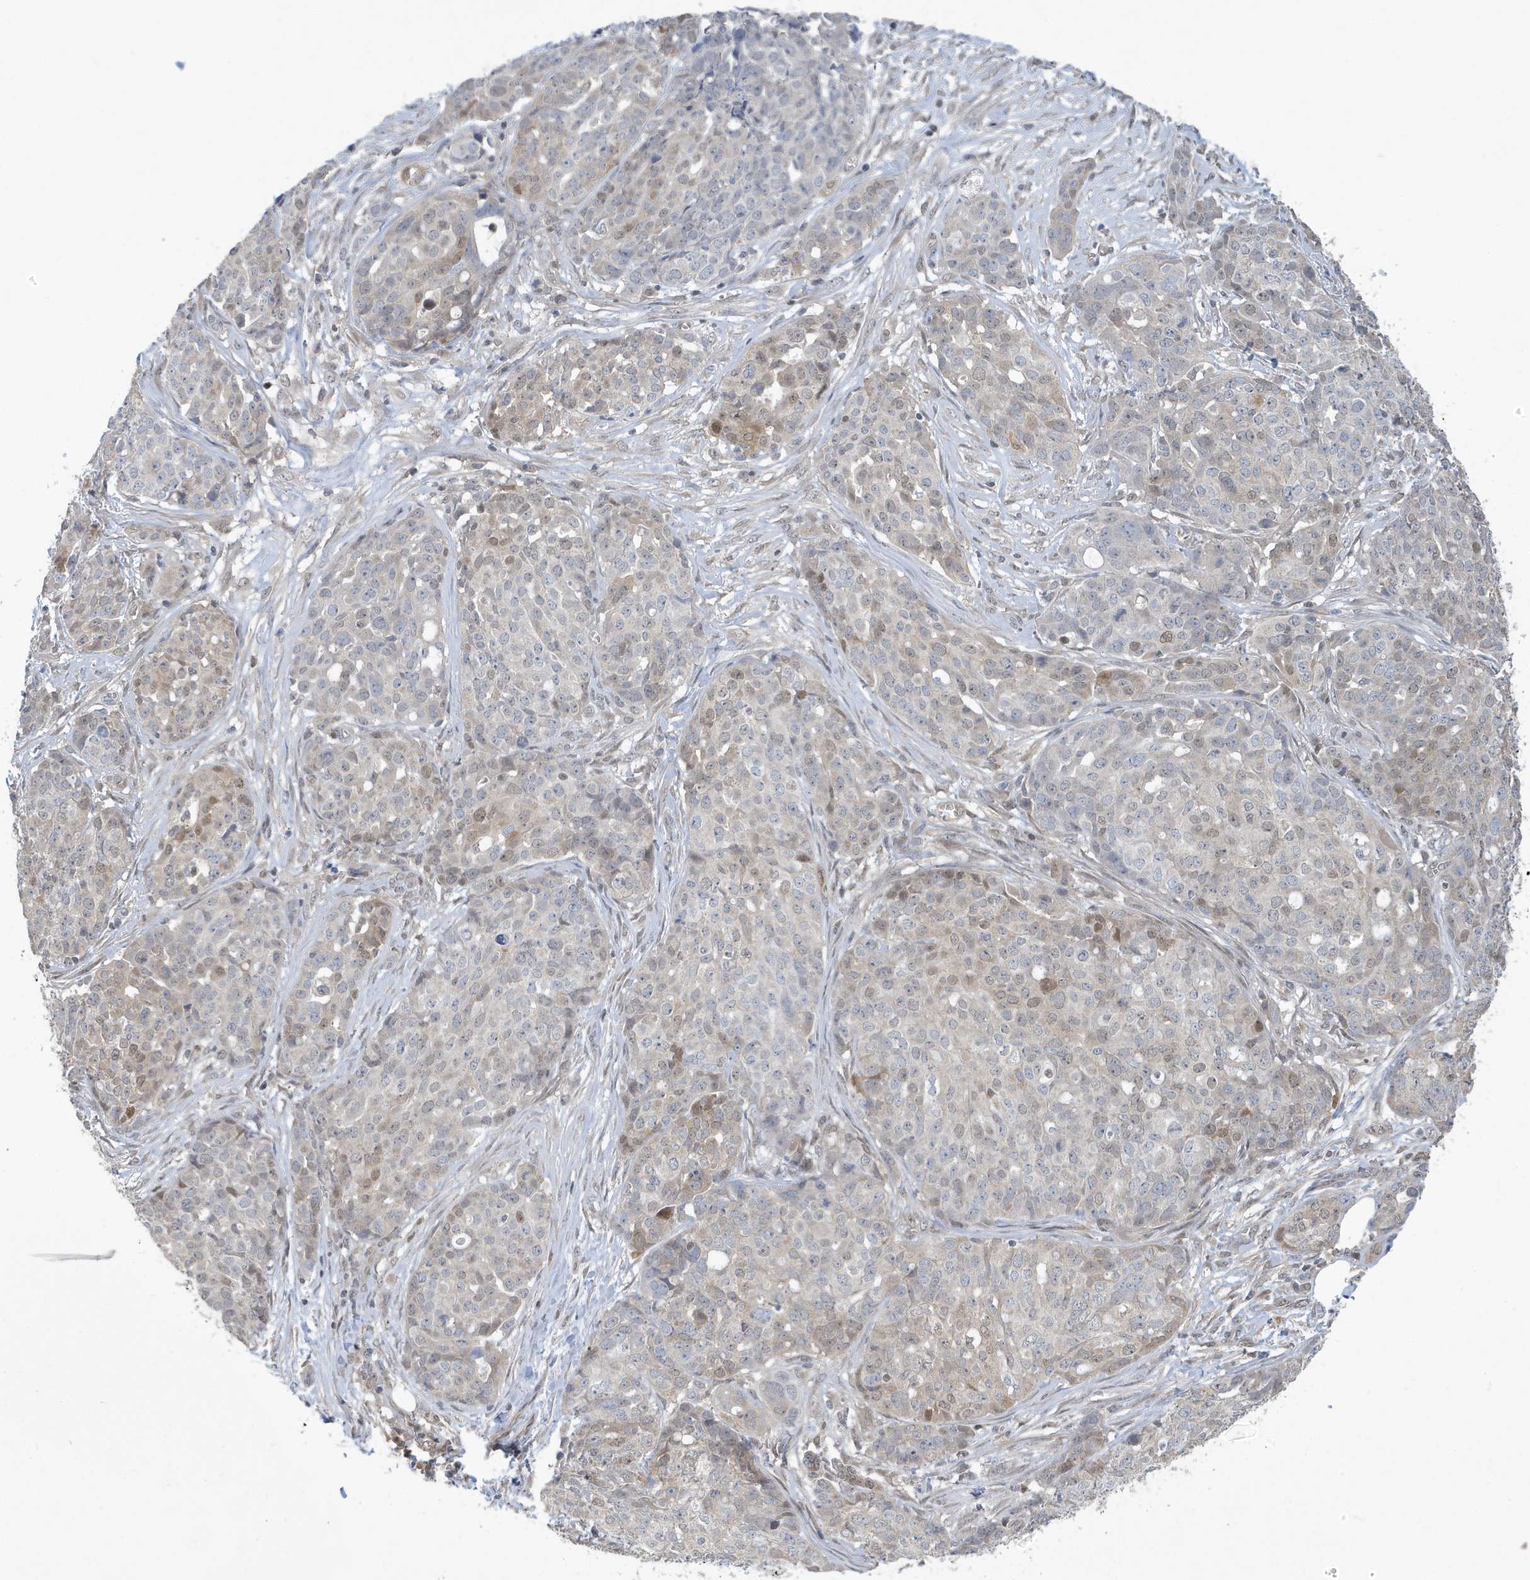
{"staining": {"intensity": "moderate", "quantity": "<25%", "location": "nuclear"}, "tissue": "ovarian cancer", "cell_type": "Tumor cells", "image_type": "cancer", "snomed": [{"axis": "morphology", "description": "Cystadenocarcinoma, serous, NOS"}, {"axis": "topography", "description": "Soft tissue"}, {"axis": "topography", "description": "Ovary"}], "caption": "Brown immunohistochemical staining in ovarian cancer reveals moderate nuclear staining in about <25% of tumor cells.", "gene": "NCOA7", "patient": {"sex": "female", "age": 57}}